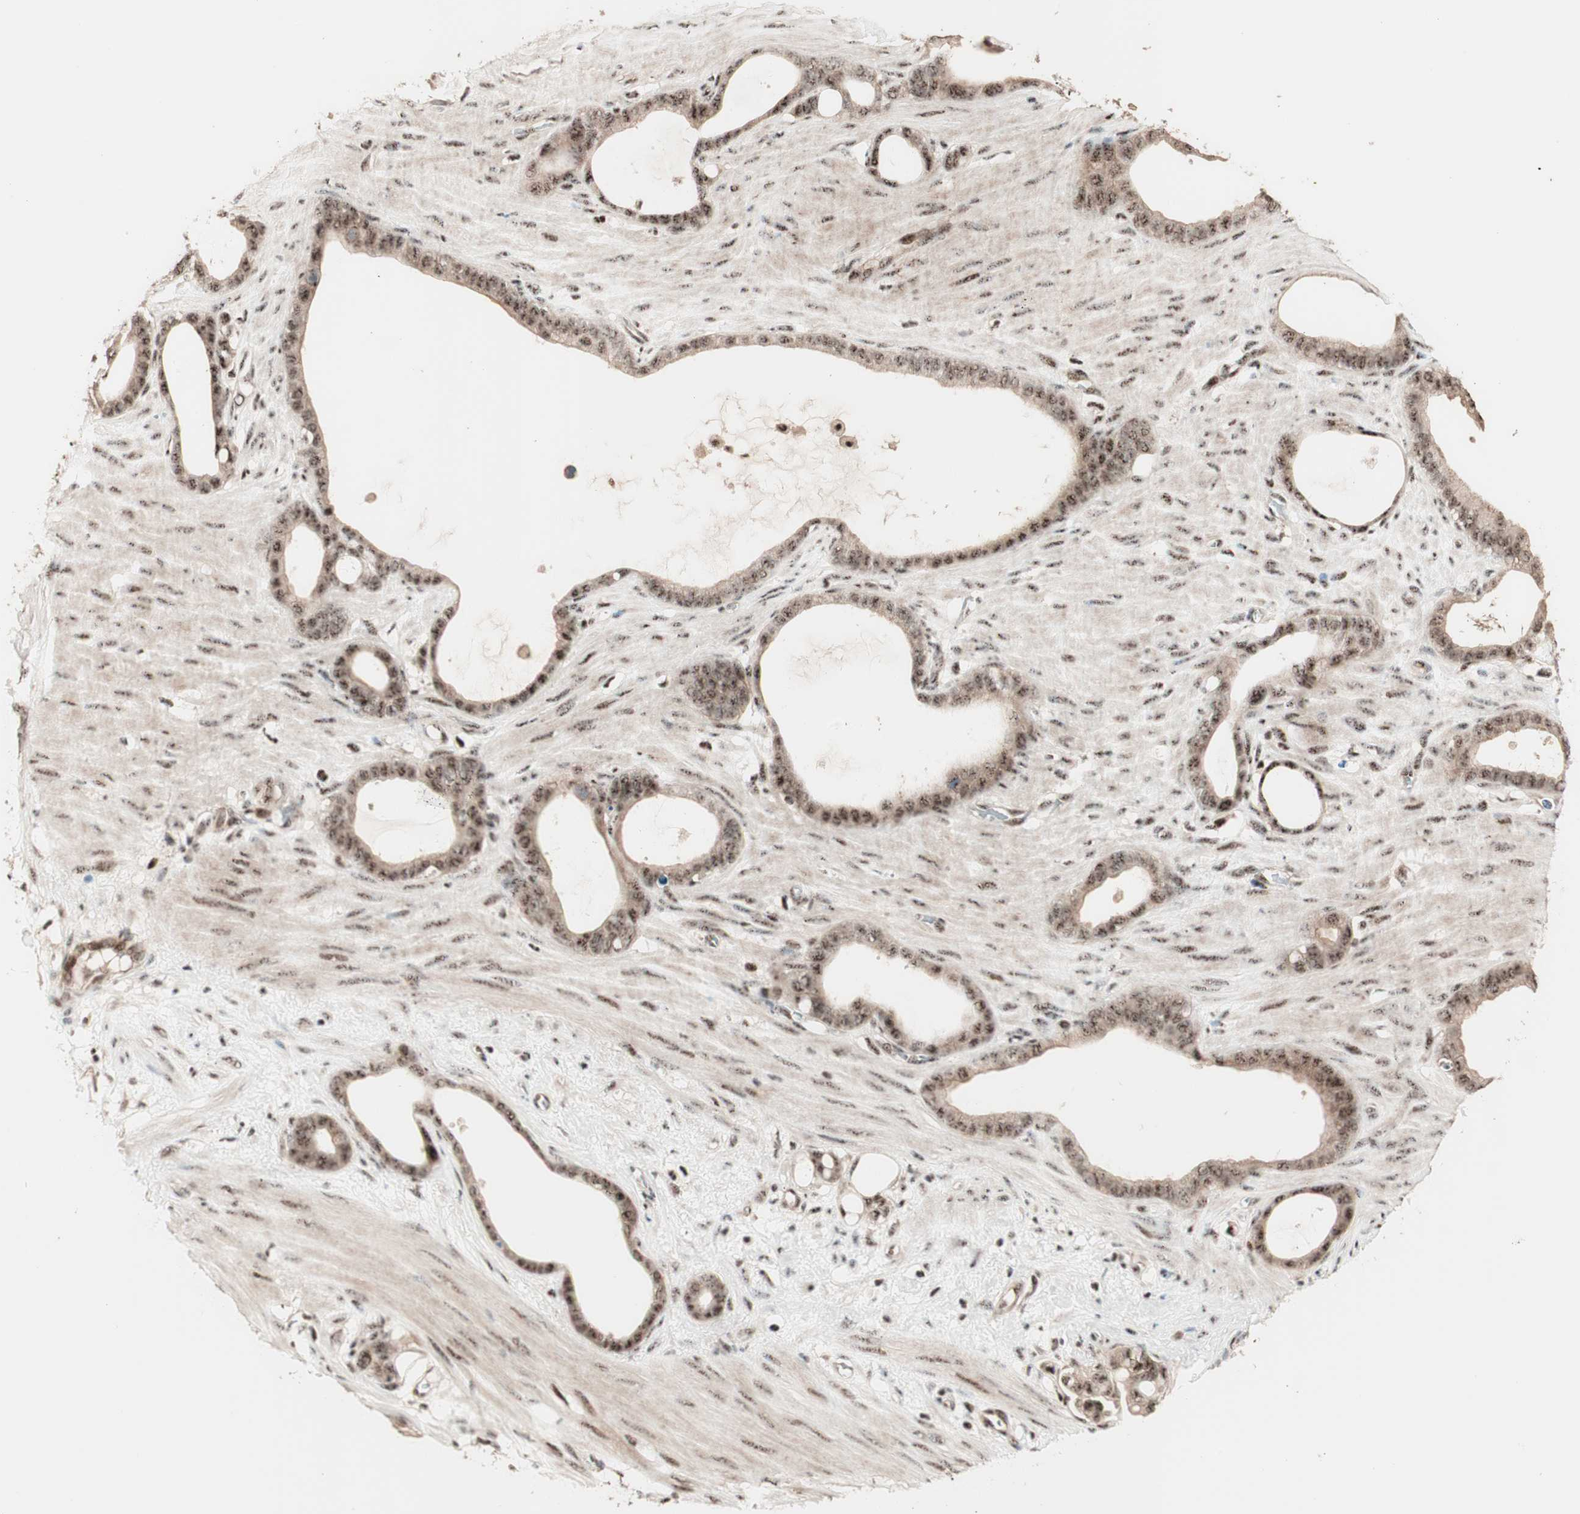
{"staining": {"intensity": "moderate", "quantity": ">75%", "location": "cytoplasmic/membranous,nuclear"}, "tissue": "stomach cancer", "cell_type": "Tumor cells", "image_type": "cancer", "snomed": [{"axis": "morphology", "description": "Adenocarcinoma, NOS"}, {"axis": "topography", "description": "Stomach"}], "caption": "Brown immunohistochemical staining in human stomach cancer exhibits moderate cytoplasmic/membranous and nuclear positivity in about >75% of tumor cells. (brown staining indicates protein expression, while blue staining denotes nuclei).", "gene": "NR5A2", "patient": {"sex": "female", "age": 75}}